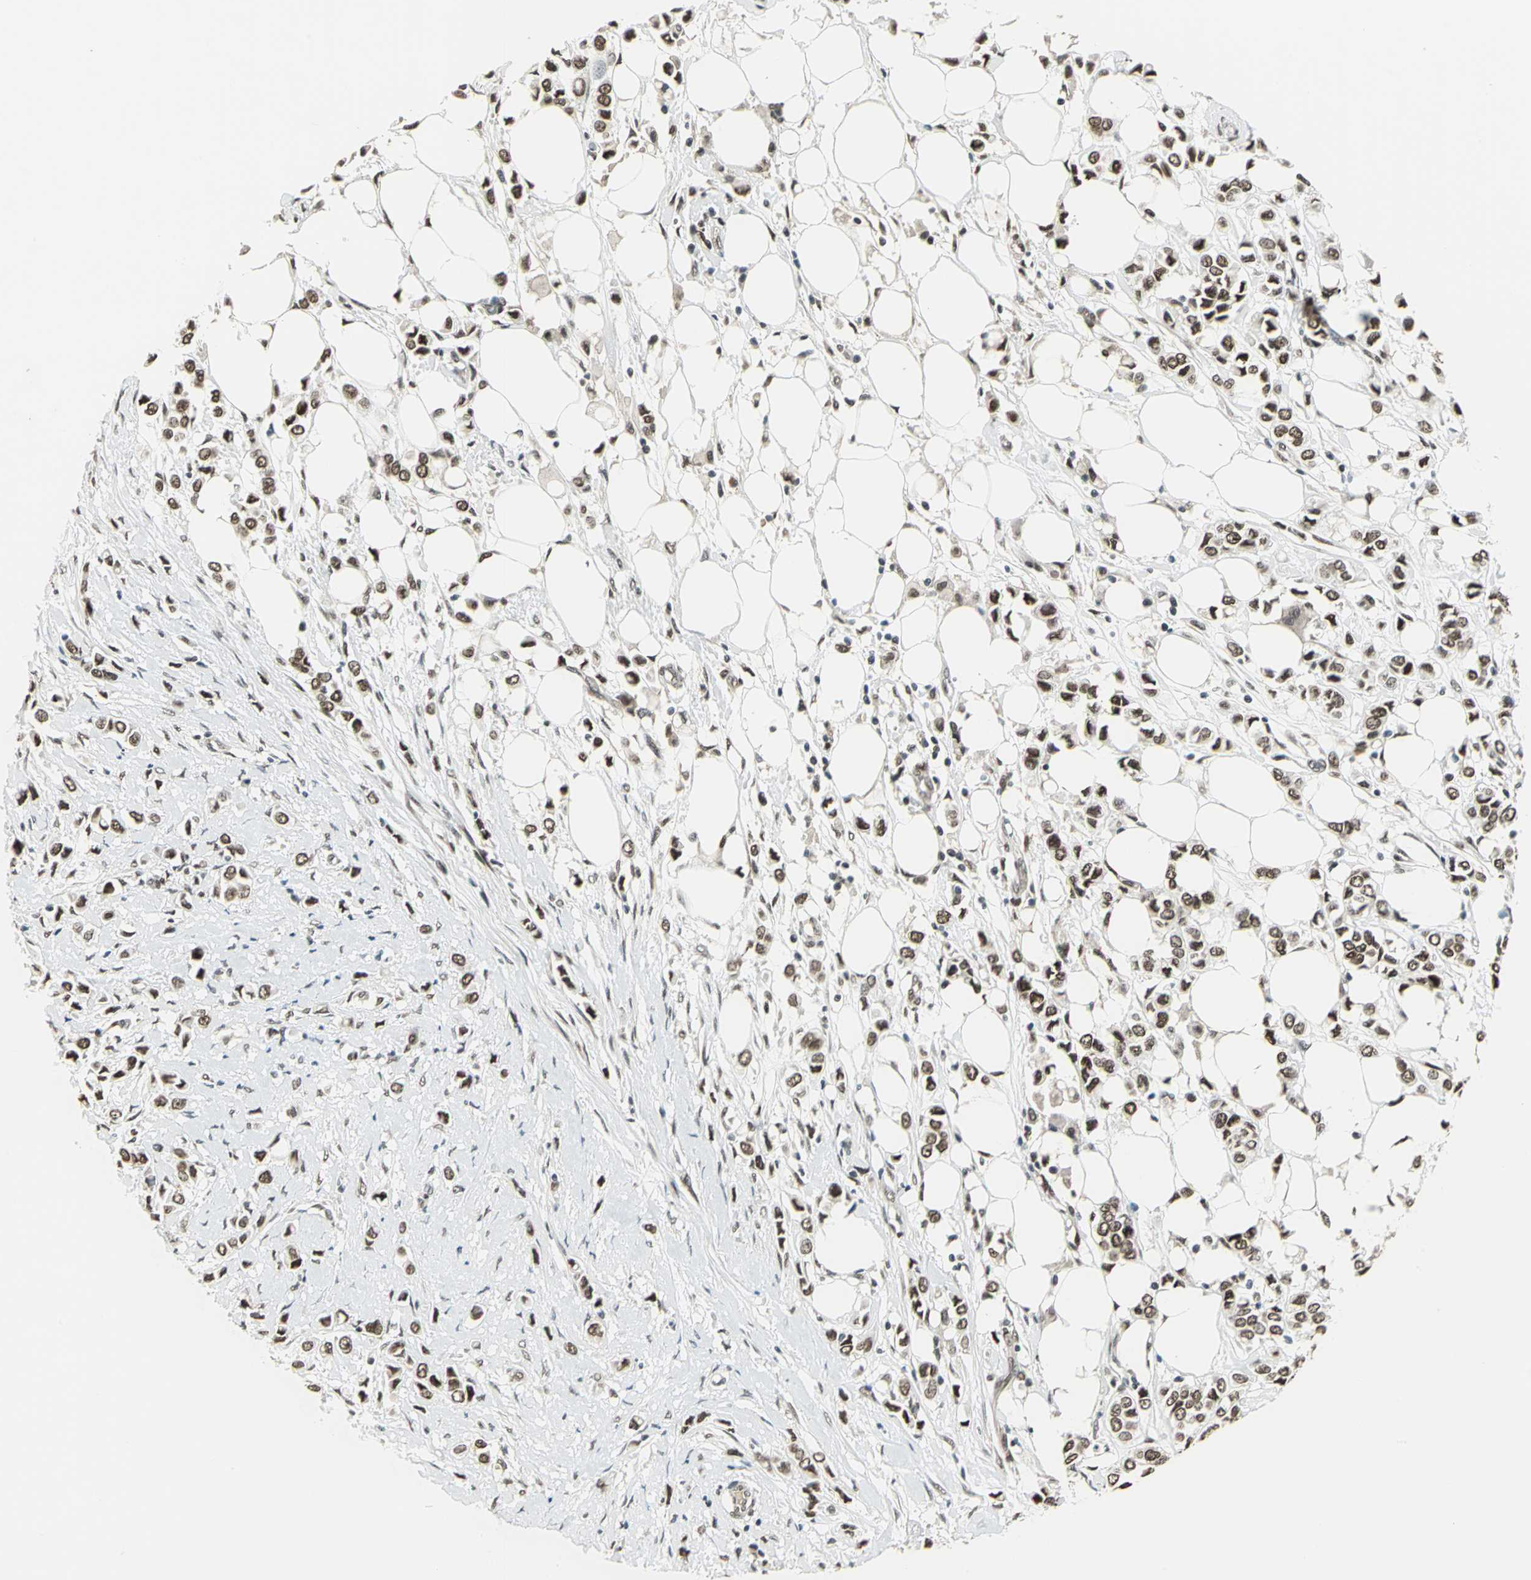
{"staining": {"intensity": "strong", "quantity": ">75%", "location": "nuclear"}, "tissue": "breast cancer", "cell_type": "Tumor cells", "image_type": "cancer", "snomed": [{"axis": "morphology", "description": "Lobular carcinoma"}, {"axis": "topography", "description": "Breast"}], "caption": "An immunohistochemistry photomicrograph of neoplastic tissue is shown. Protein staining in brown highlights strong nuclear positivity in breast cancer (lobular carcinoma) within tumor cells. The protein of interest is shown in brown color, while the nuclei are stained blue.", "gene": "RAD17", "patient": {"sex": "female", "age": 51}}